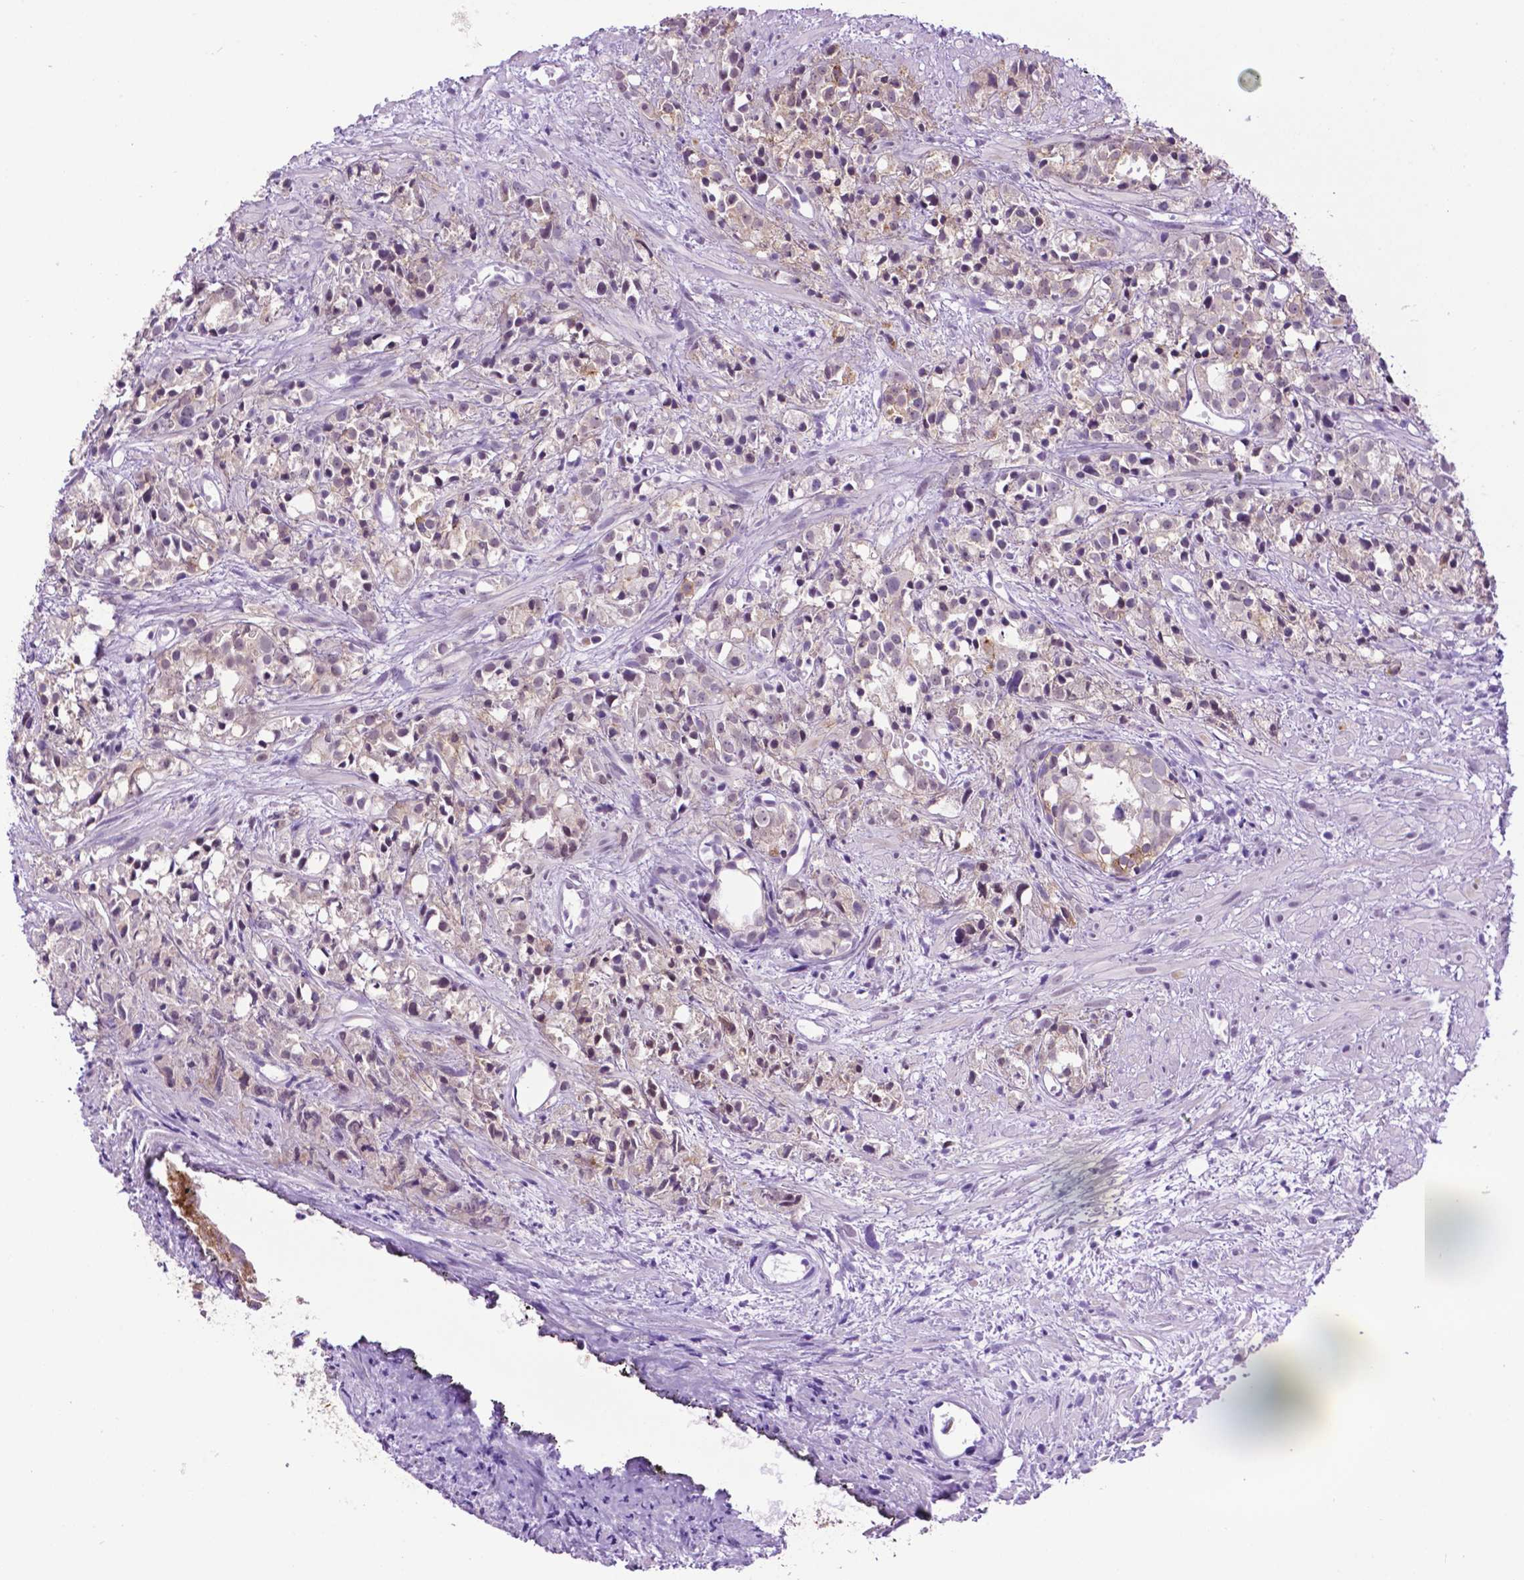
{"staining": {"intensity": "negative", "quantity": "none", "location": "none"}, "tissue": "prostate cancer", "cell_type": "Tumor cells", "image_type": "cancer", "snomed": [{"axis": "morphology", "description": "Adenocarcinoma, High grade"}, {"axis": "topography", "description": "Prostate"}], "caption": "Immunohistochemistry image of human prostate cancer (adenocarcinoma (high-grade)) stained for a protein (brown), which demonstrates no positivity in tumor cells. (DAB (3,3'-diaminobenzidine) immunohistochemistry (IHC) visualized using brightfield microscopy, high magnification).", "gene": "TACSTD2", "patient": {"sex": "male", "age": 79}}